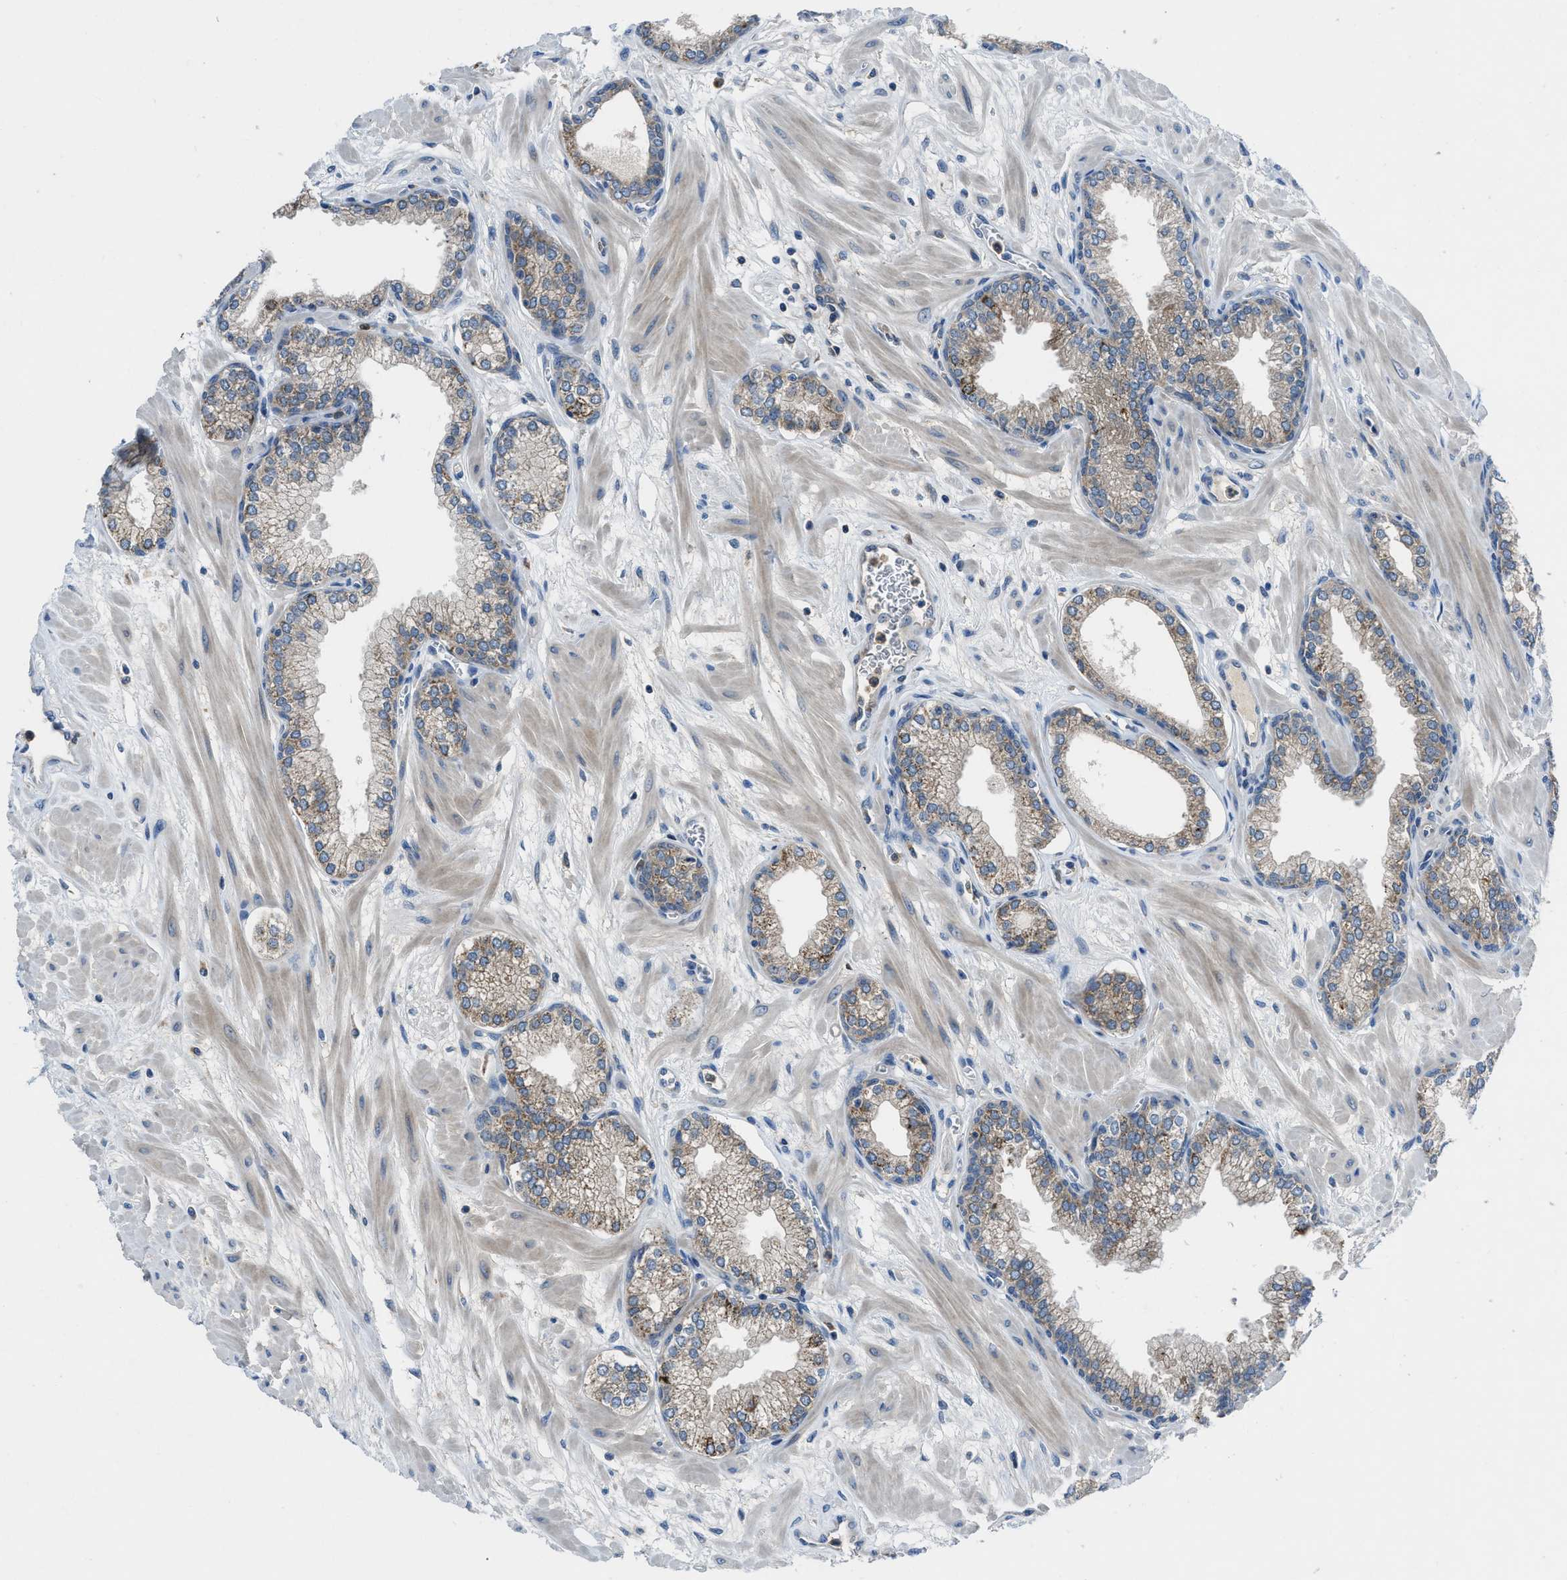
{"staining": {"intensity": "moderate", "quantity": "25%-75%", "location": "cytoplasmic/membranous"}, "tissue": "prostate", "cell_type": "Glandular cells", "image_type": "normal", "snomed": [{"axis": "morphology", "description": "Normal tissue, NOS"}, {"axis": "morphology", "description": "Urothelial carcinoma, Low grade"}, {"axis": "topography", "description": "Urinary bladder"}, {"axis": "topography", "description": "Prostate"}], "caption": "About 25%-75% of glandular cells in benign human prostate reveal moderate cytoplasmic/membranous protein positivity as visualized by brown immunohistochemical staining.", "gene": "MAP3K20", "patient": {"sex": "male", "age": 60}}